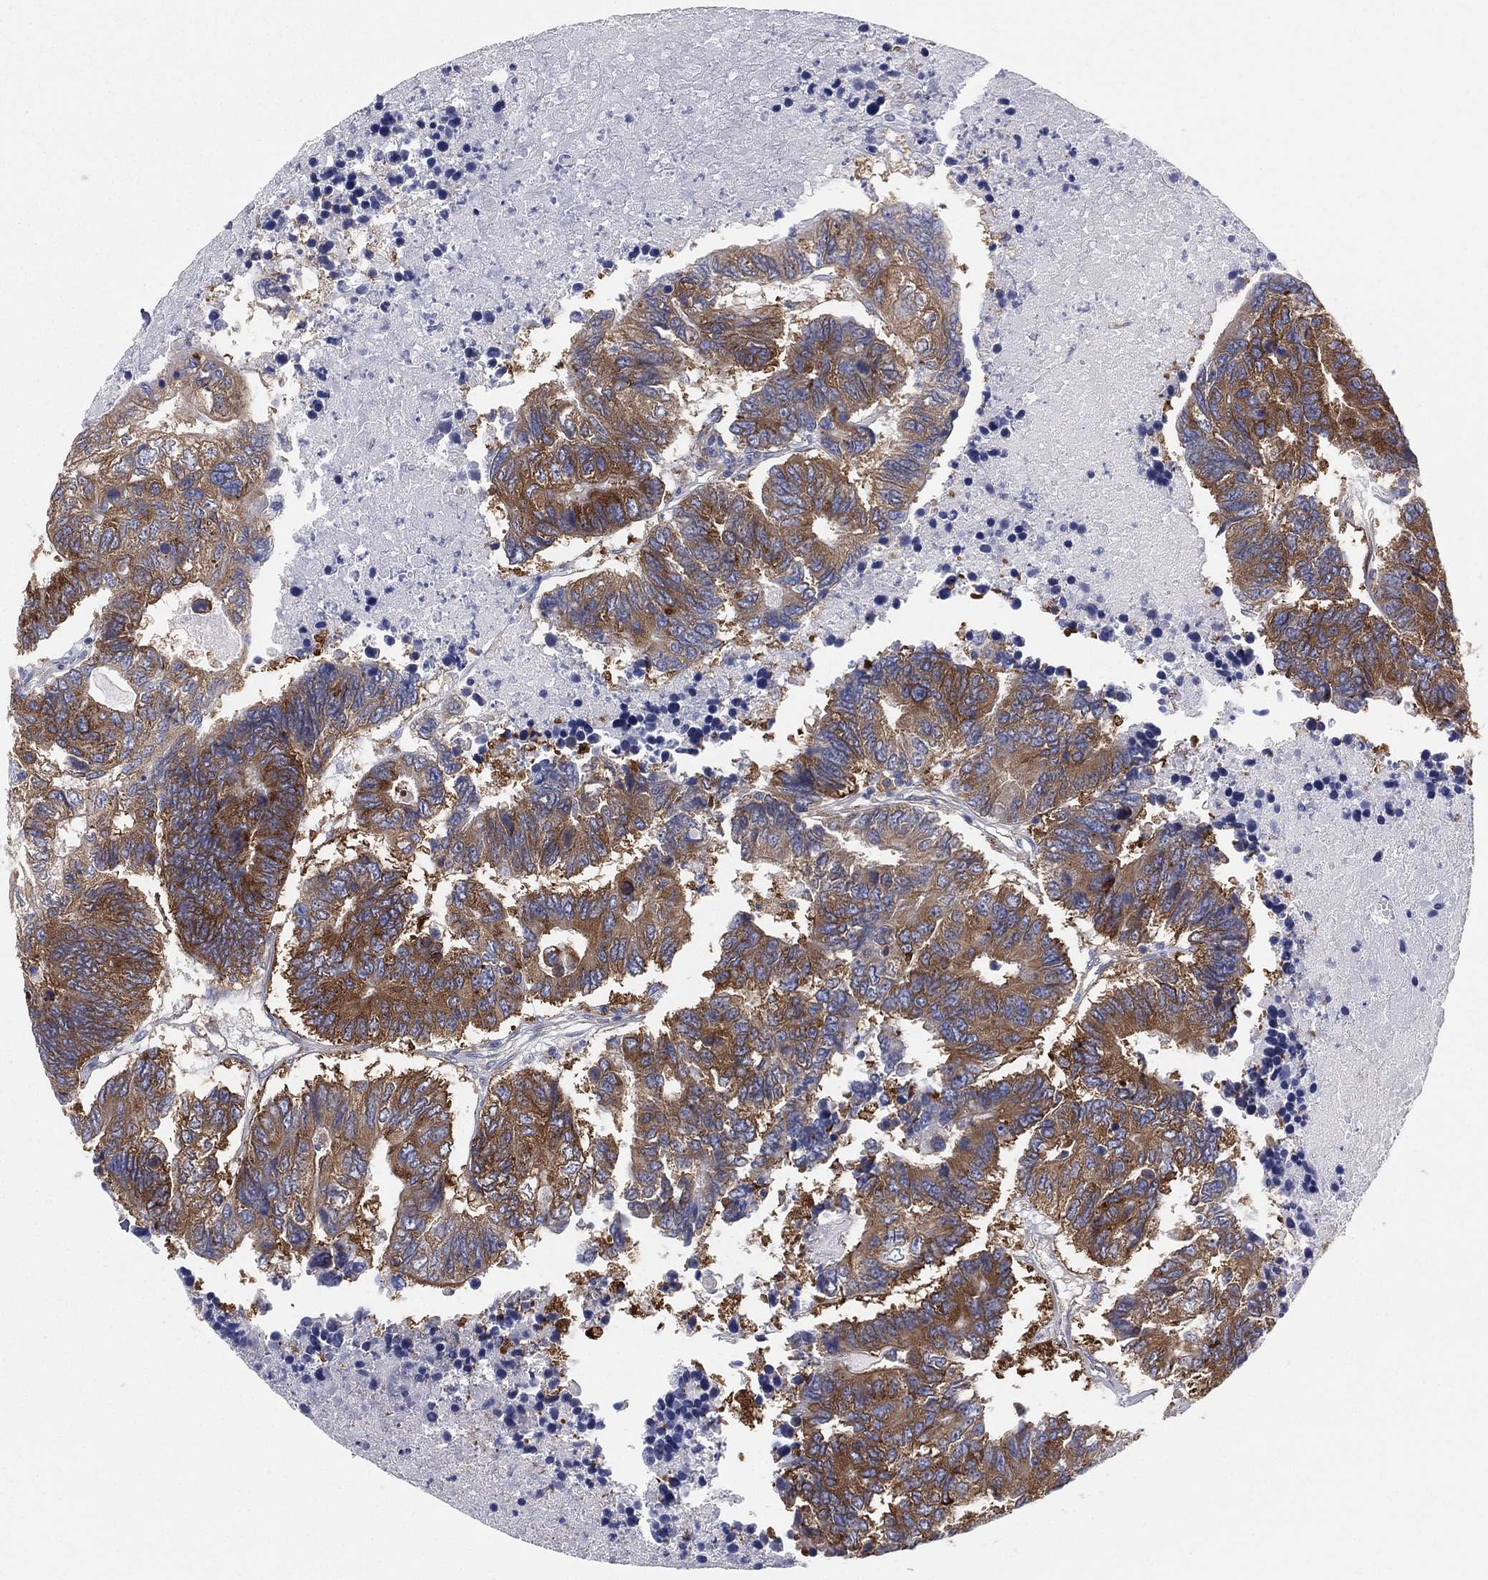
{"staining": {"intensity": "strong", "quantity": "25%-75%", "location": "cytoplasmic/membranous"}, "tissue": "colorectal cancer", "cell_type": "Tumor cells", "image_type": "cancer", "snomed": [{"axis": "morphology", "description": "Adenocarcinoma, NOS"}, {"axis": "topography", "description": "Colon"}], "caption": "A brown stain labels strong cytoplasmic/membranous staining of a protein in colorectal cancer (adenocarcinoma) tumor cells. Immunohistochemistry stains the protein of interest in brown and the nuclei are stained blue.", "gene": "FARSA", "patient": {"sex": "female", "age": 48}}